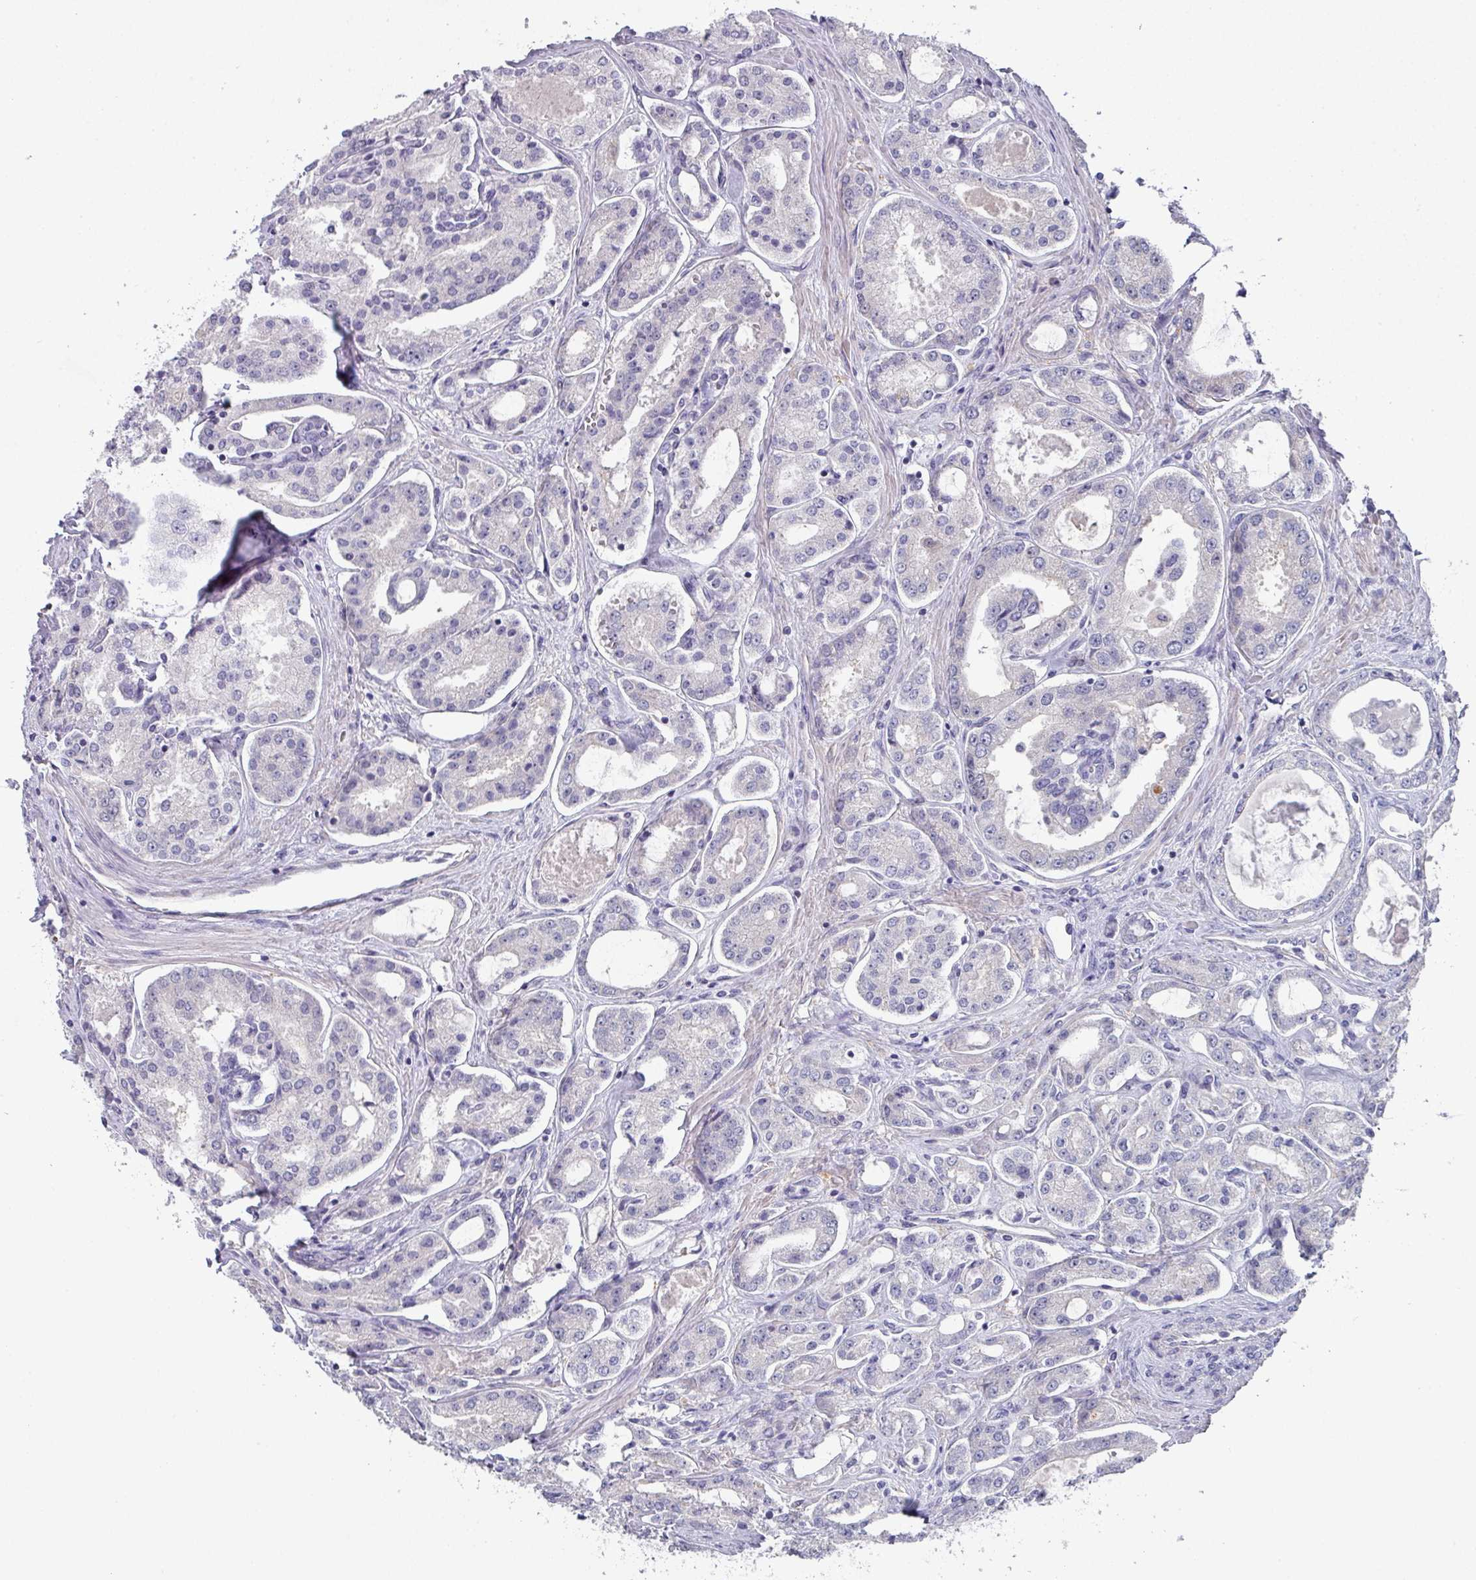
{"staining": {"intensity": "negative", "quantity": "none", "location": "none"}, "tissue": "prostate cancer", "cell_type": "Tumor cells", "image_type": "cancer", "snomed": [{"axis": "morphology", "description": "Adenocarcinoma, Low grade"}, {"axis": "topography", "description": "Prostate"}], "caption": "Immunohistochemical staining of prostate cancer shows no significant expression in tumor cells.", "gene": "DEFB115", "patient": {"sex": "male", "age": 68}}